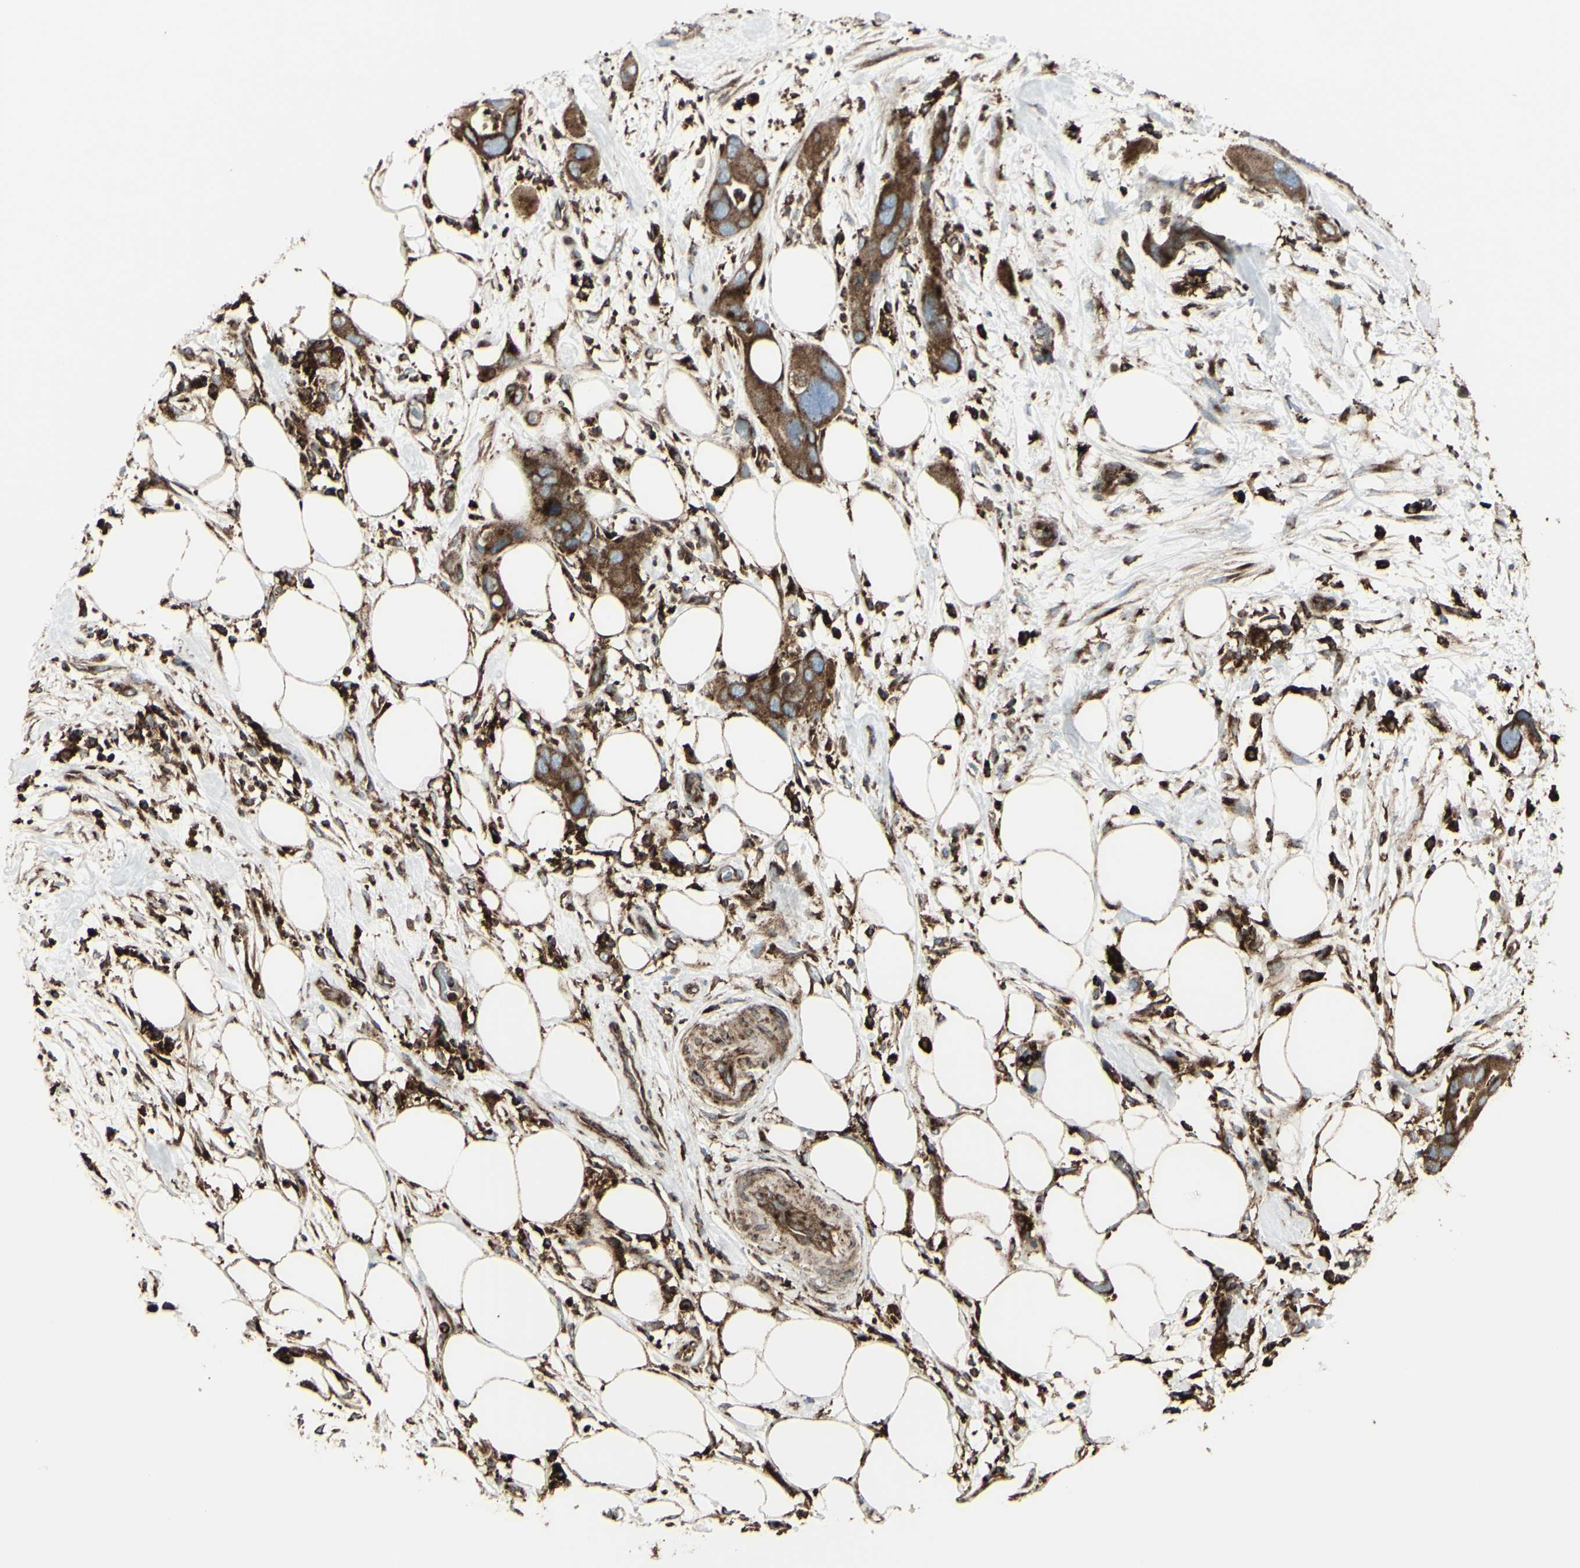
{"staining": {"intensity": "strong", "quantity": ">75%", "location": "cytoplasmic/membranous"}, "tissue": "pancreatic cancer", "cell_type": "Tumor cells", "image_type": "cancer", "snomed": [{"axis": "morphology", "description": "Adenocarcinoma, NOS"}, {"axis": "topography", "description": "Pancreas"}], "caption": "Pancreatic adenocarcinoma stained with DAB (3,3'-diaminobenzidine) immunohistochemistry reveals high levels of strong cytoplasmic/membranous expression in approximately >75% of tumor cells.", "gene": "NAPA", "patient": {"sex": "female", "age": 71}}